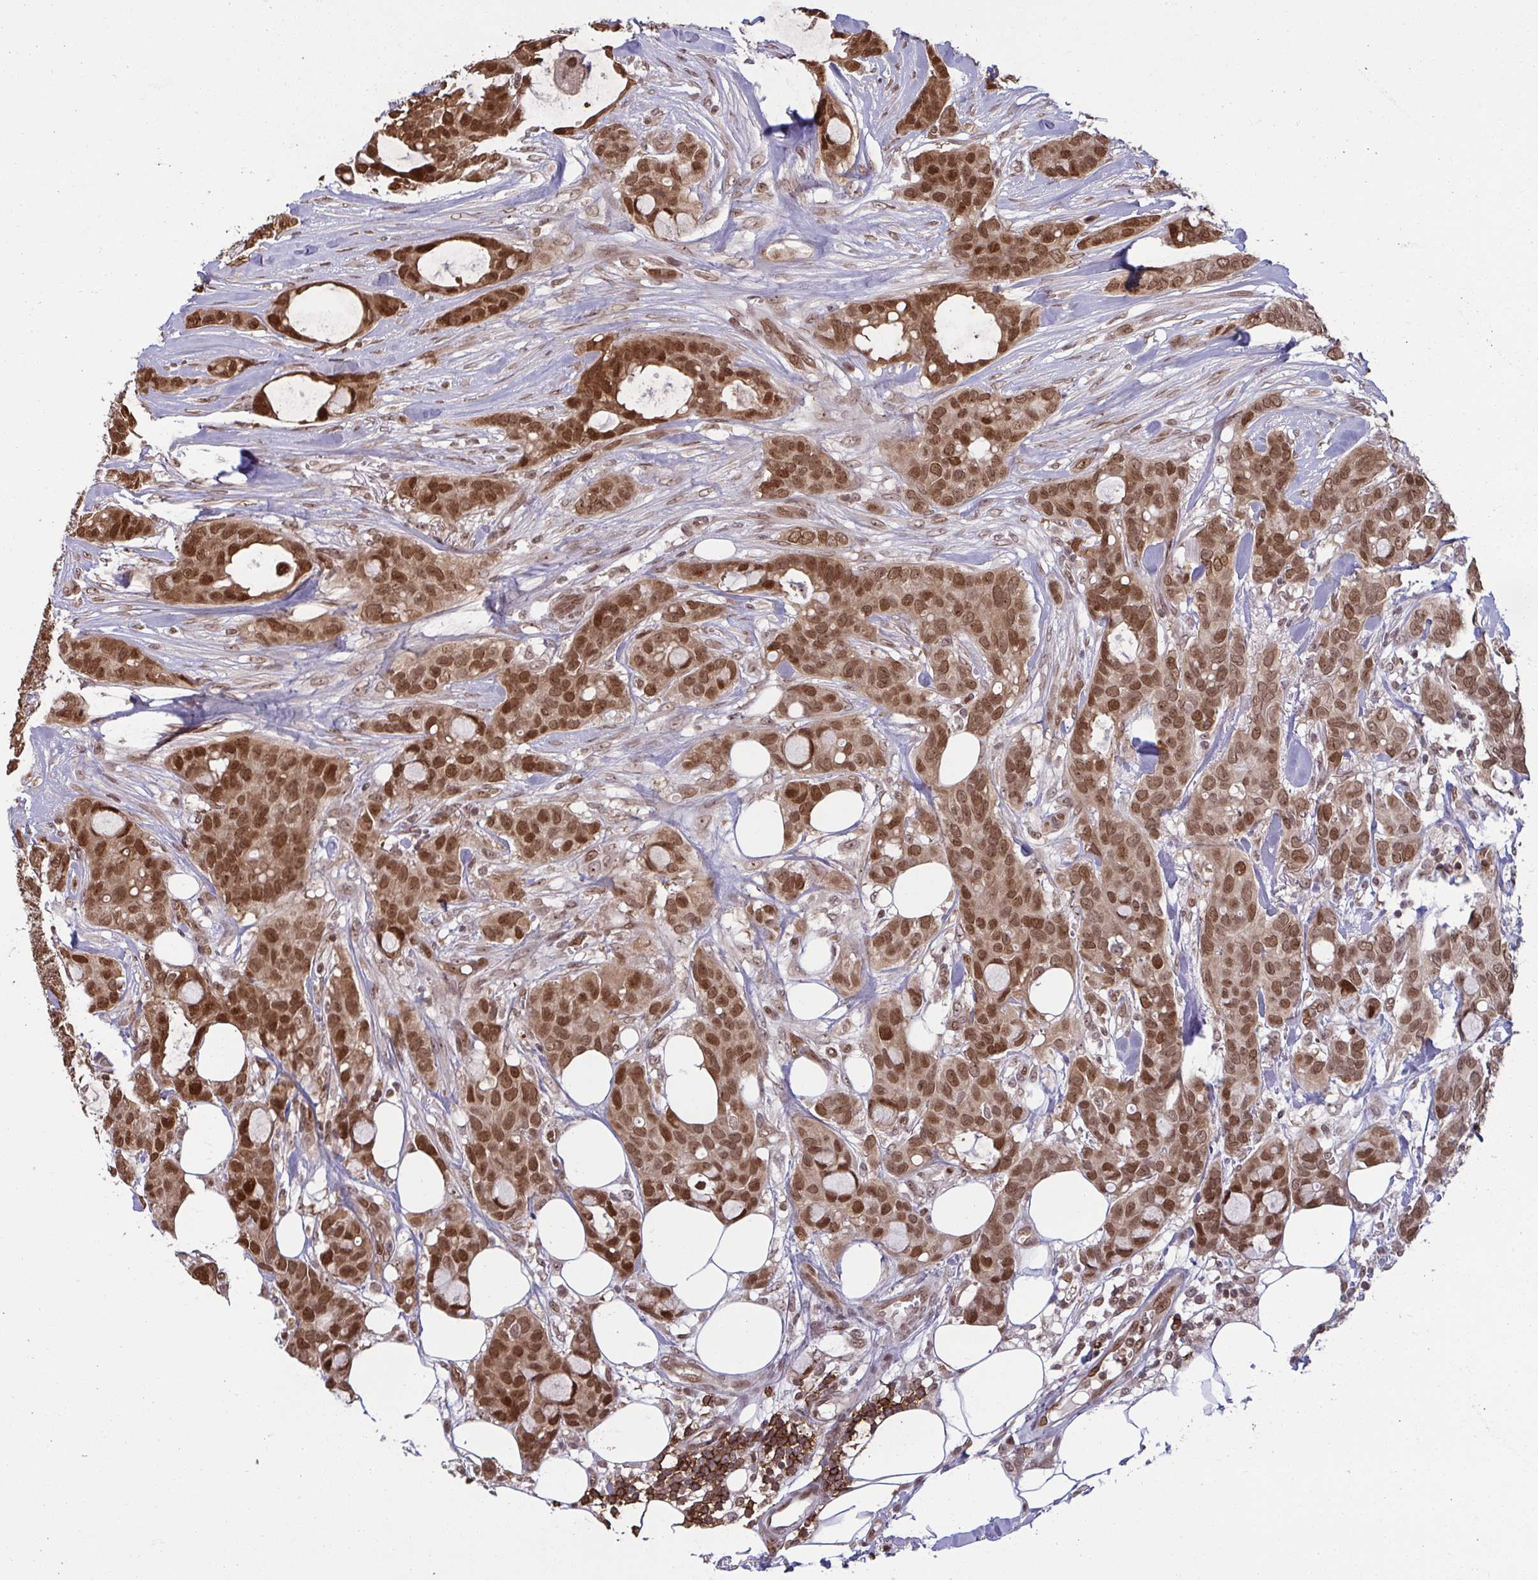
{"staining": {"intensity": "moderate", "quantity": ">75%", "location": "nuclear"}, "tissue": "breast cancer", "cell_type": "Tumor cells", "image_type": "cancer", "snomed": [{"axis": "morphology", "description": "Duct carcinoma"}, {"axis": "topography", "description": "Breast"}], "caption": "This histopathology image demonstrates breast cancer (invasive ductal carcinoma) stained with immunohistochemistry to label a protein in brown. The nuclear of tumor cells show moderate positivity for the protein. Nuclei are counter-stained blue.", "gene": "UXT", "patient": {"sex": "female", "age": 84}}